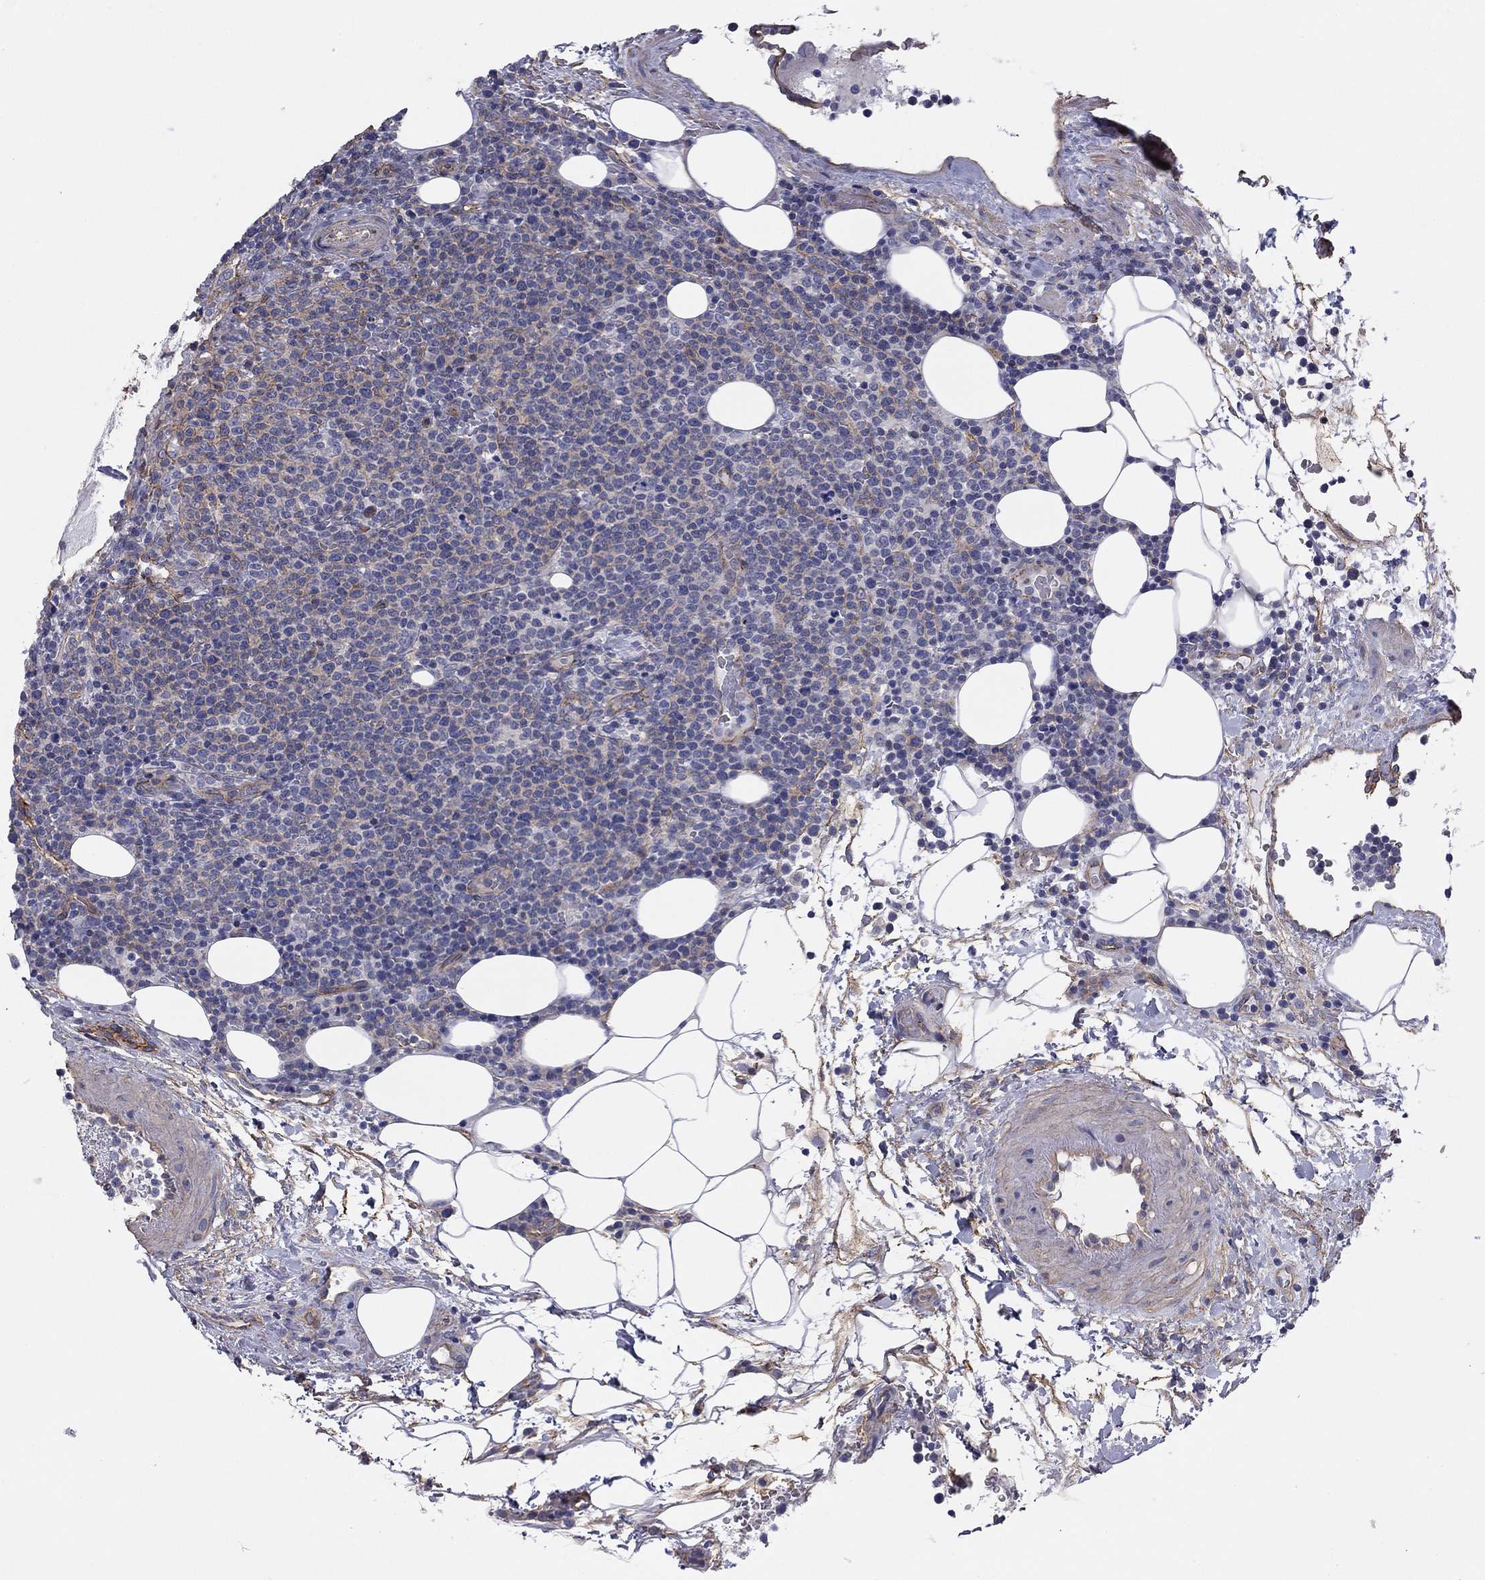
{"staining": {"intensity": "negative", "quantity": "none", "location": "none"}, "tissue": "lymphoma", "cell_type": "Tumor cells", "image_type": "cancer", "snomed": [{"axis": "morphology", "description": "Malignant lymphoma, non-Hodgkin's type, High grade"}, {"axis": "topography", "description": "Lymph node"}], "caption": "Immunohistochemical staining of lymphoma displays no significant expression in tumor cells.", "gene": "TCHH", "patient": {"sex": "male", "age": 61}}